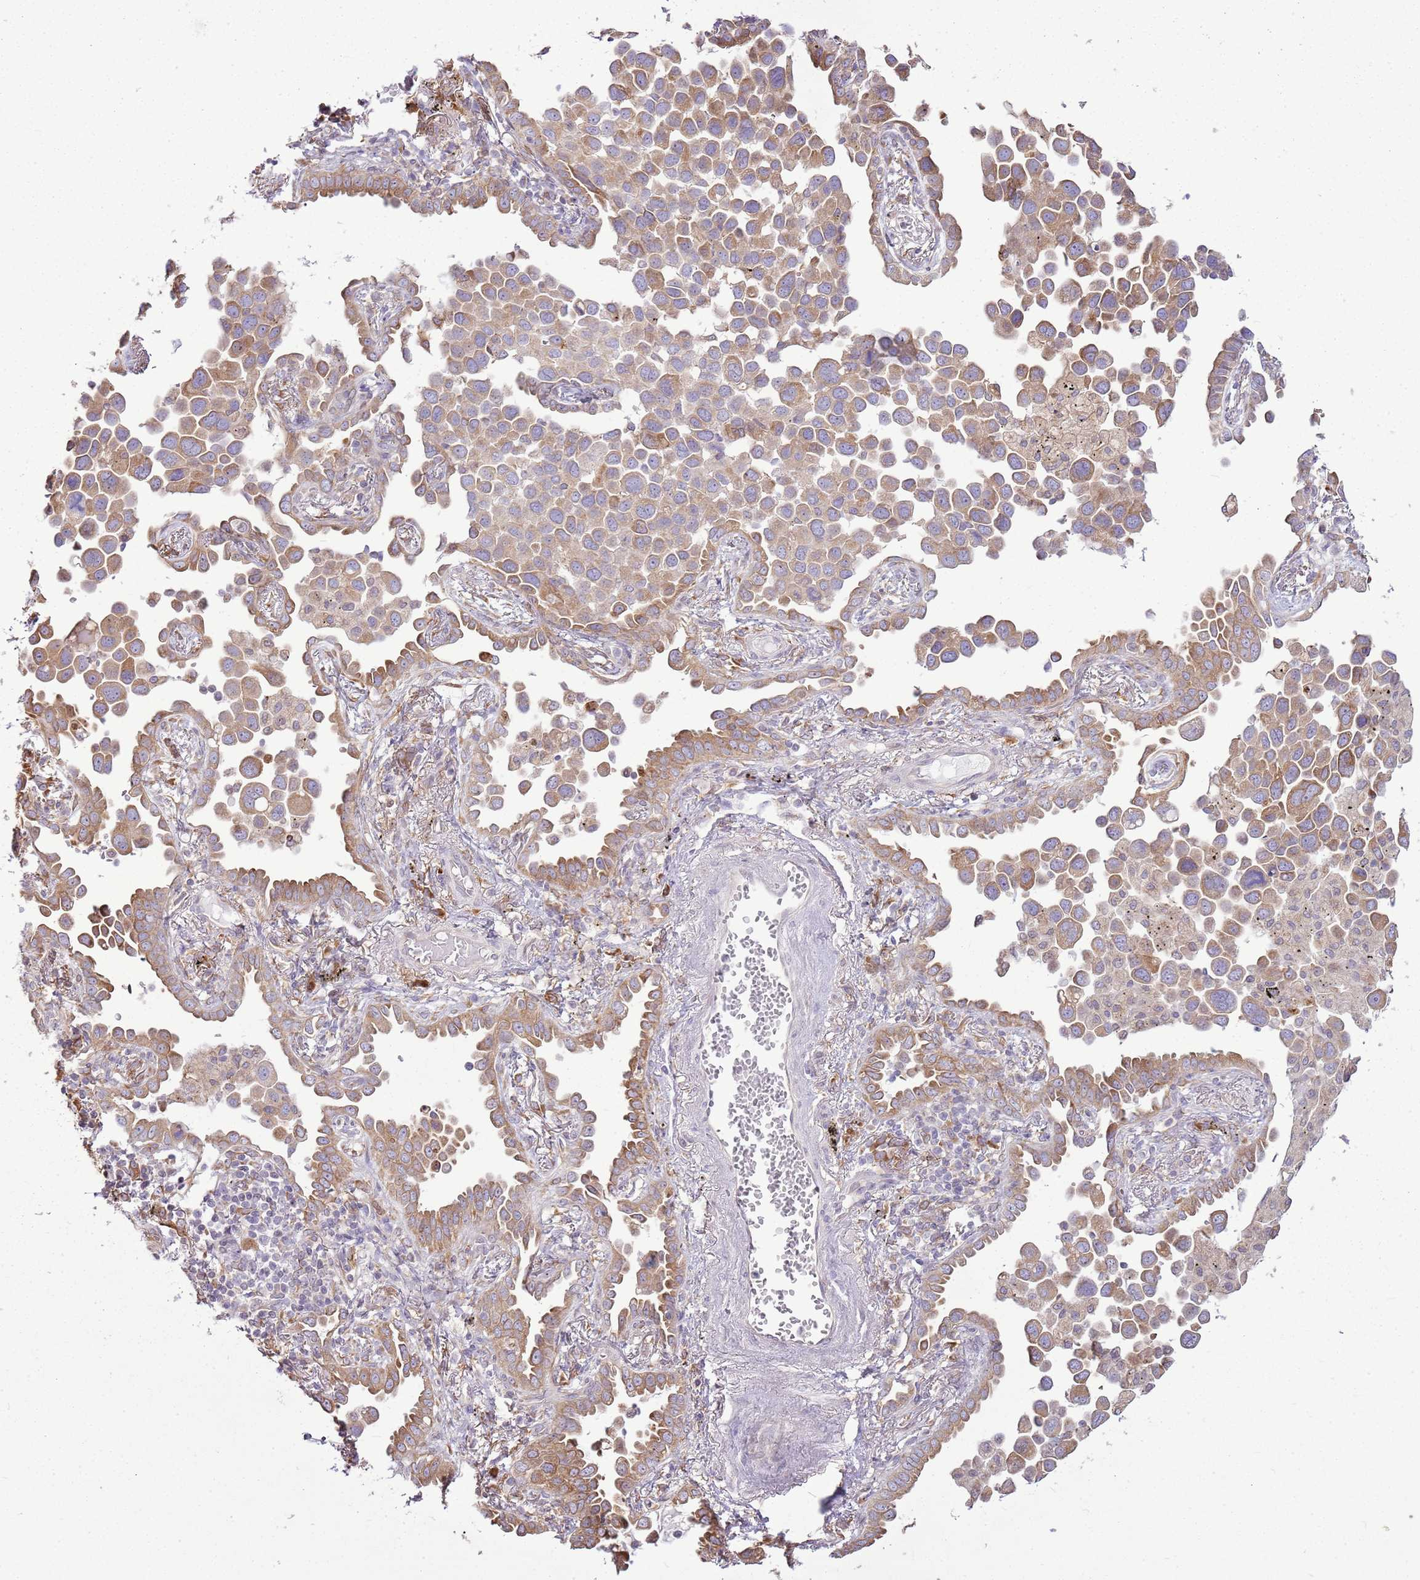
{"staining": {"intensity": "moderate", "quantity": "25%-75%", "location": "cytoplasmic/membranous"}, "tissue": "lung cancer", "cell_type": "Tumor cells", "image_type": "cancer", "snomed": [{"axis": "morphology", "description": "Adenocarcinoma, NOS"}, {"axis": "topography", "description": "Lung"}], "caption": "Immunohistochemistry (IHC) (DAB) staining of lung cancer demonstrates moderate cytoplasmic/membranous protein positivity in about 25%-75% of tumor cells.", "gene": "TMED10", "patient": {"sex": "male", "age": 67}}